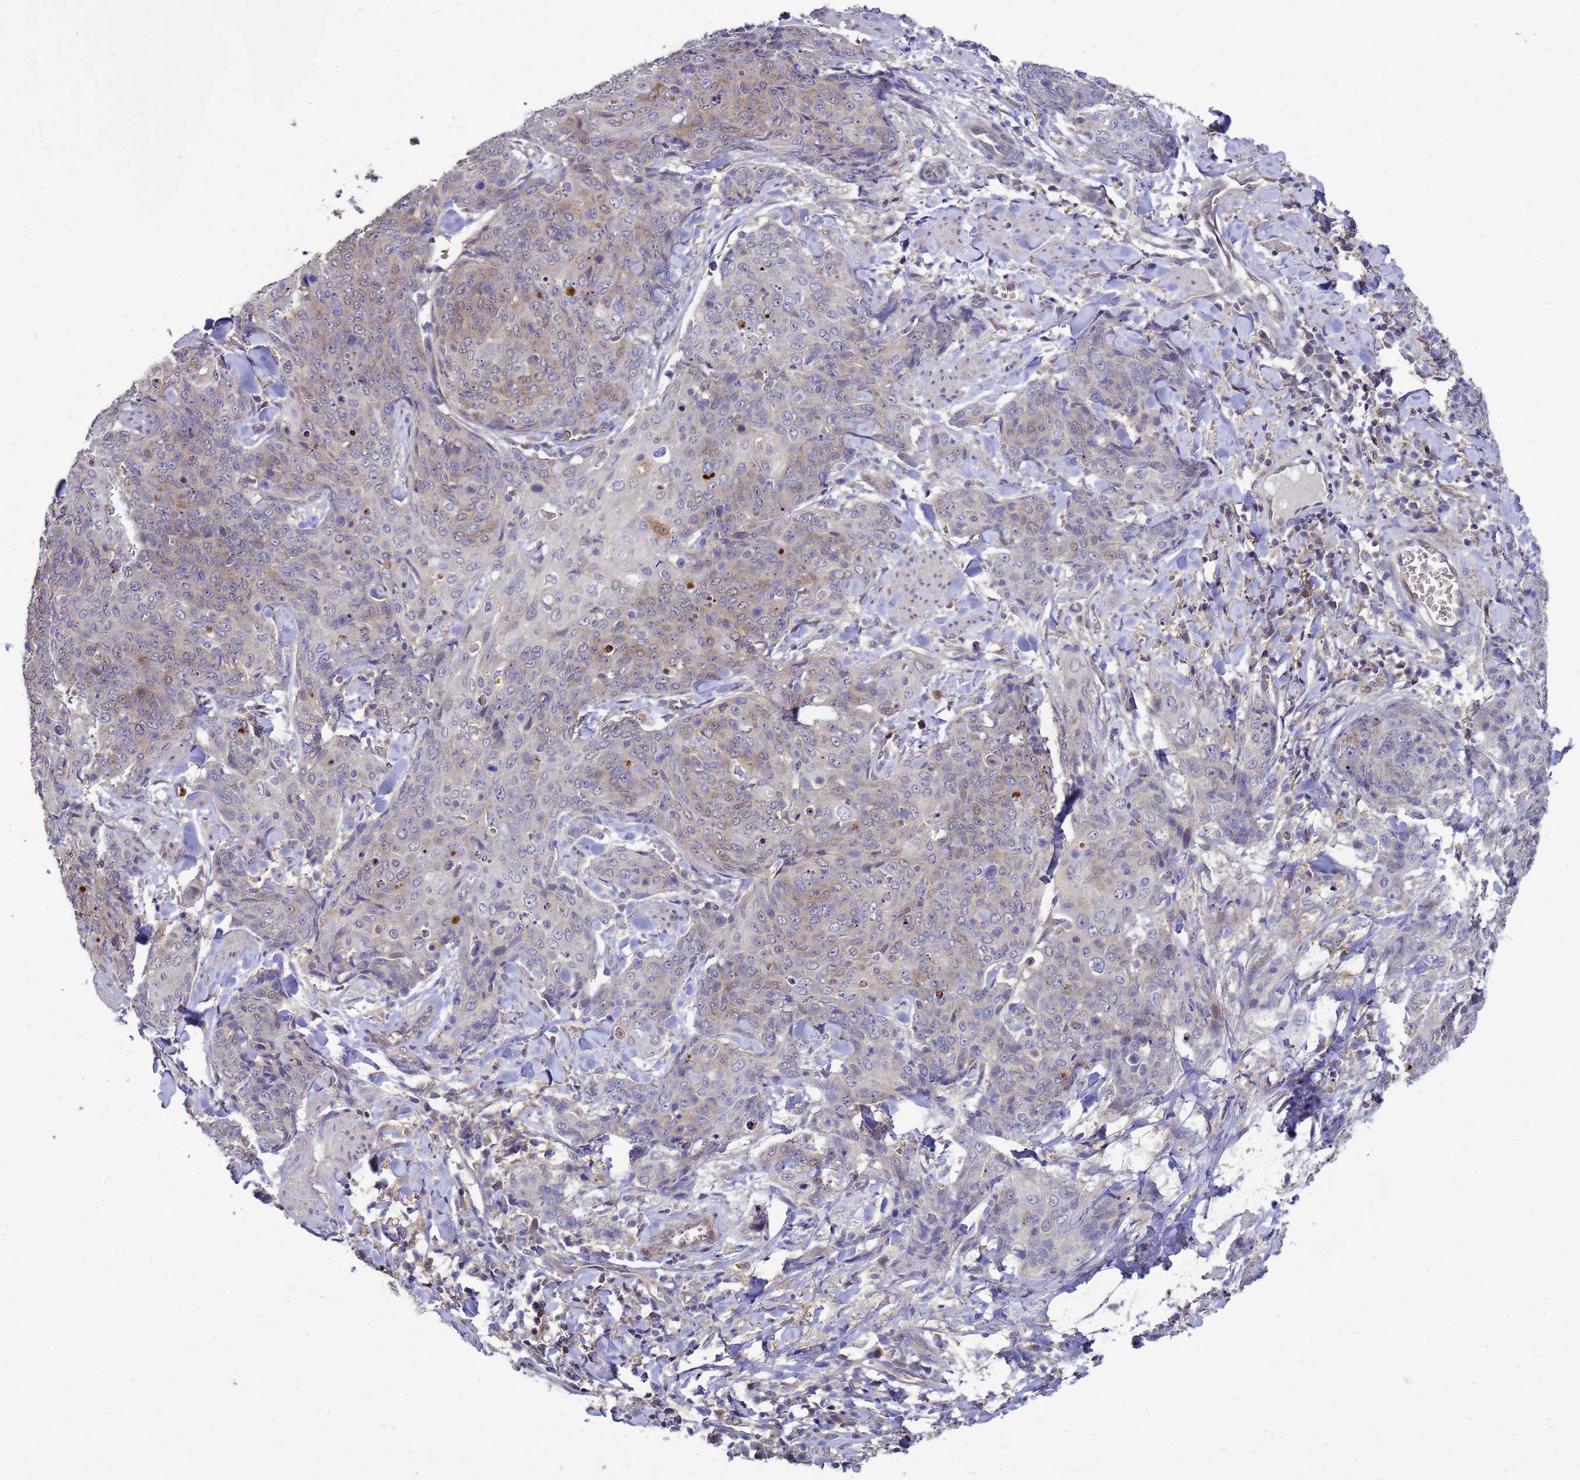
{"staining": {"intensity": "moderate", "quantity": "<25%", "location": "cytoplasmic/membranous,nuclear"}, "tissue": "skin cancer", "cell_type": "Tumor cells", "image_type": "cancer", "snomed": [{"axis": "morphology", "description": "Squamous cell carcinoma, NOS"}, {"axis": "topography", "description": "Skin"}, {"axis": "topography", "description": "Vulva"}], "caption": "Immunohistochemistry staining of skin squamous cell carcinoma, which reveals low levels of moderate cytoplasmic/membranous and nuclear expression in about <25% of tumor cells indicating moderate cytoplasmic/membranous and nuclear protein positivity. The staining was performed using DAB (brown) for protein detection and nuclei were counterstained in hematoxylin (blue).", "gene": "EIF4EBP3", "patient": {"sex": "female", "age": 85}}